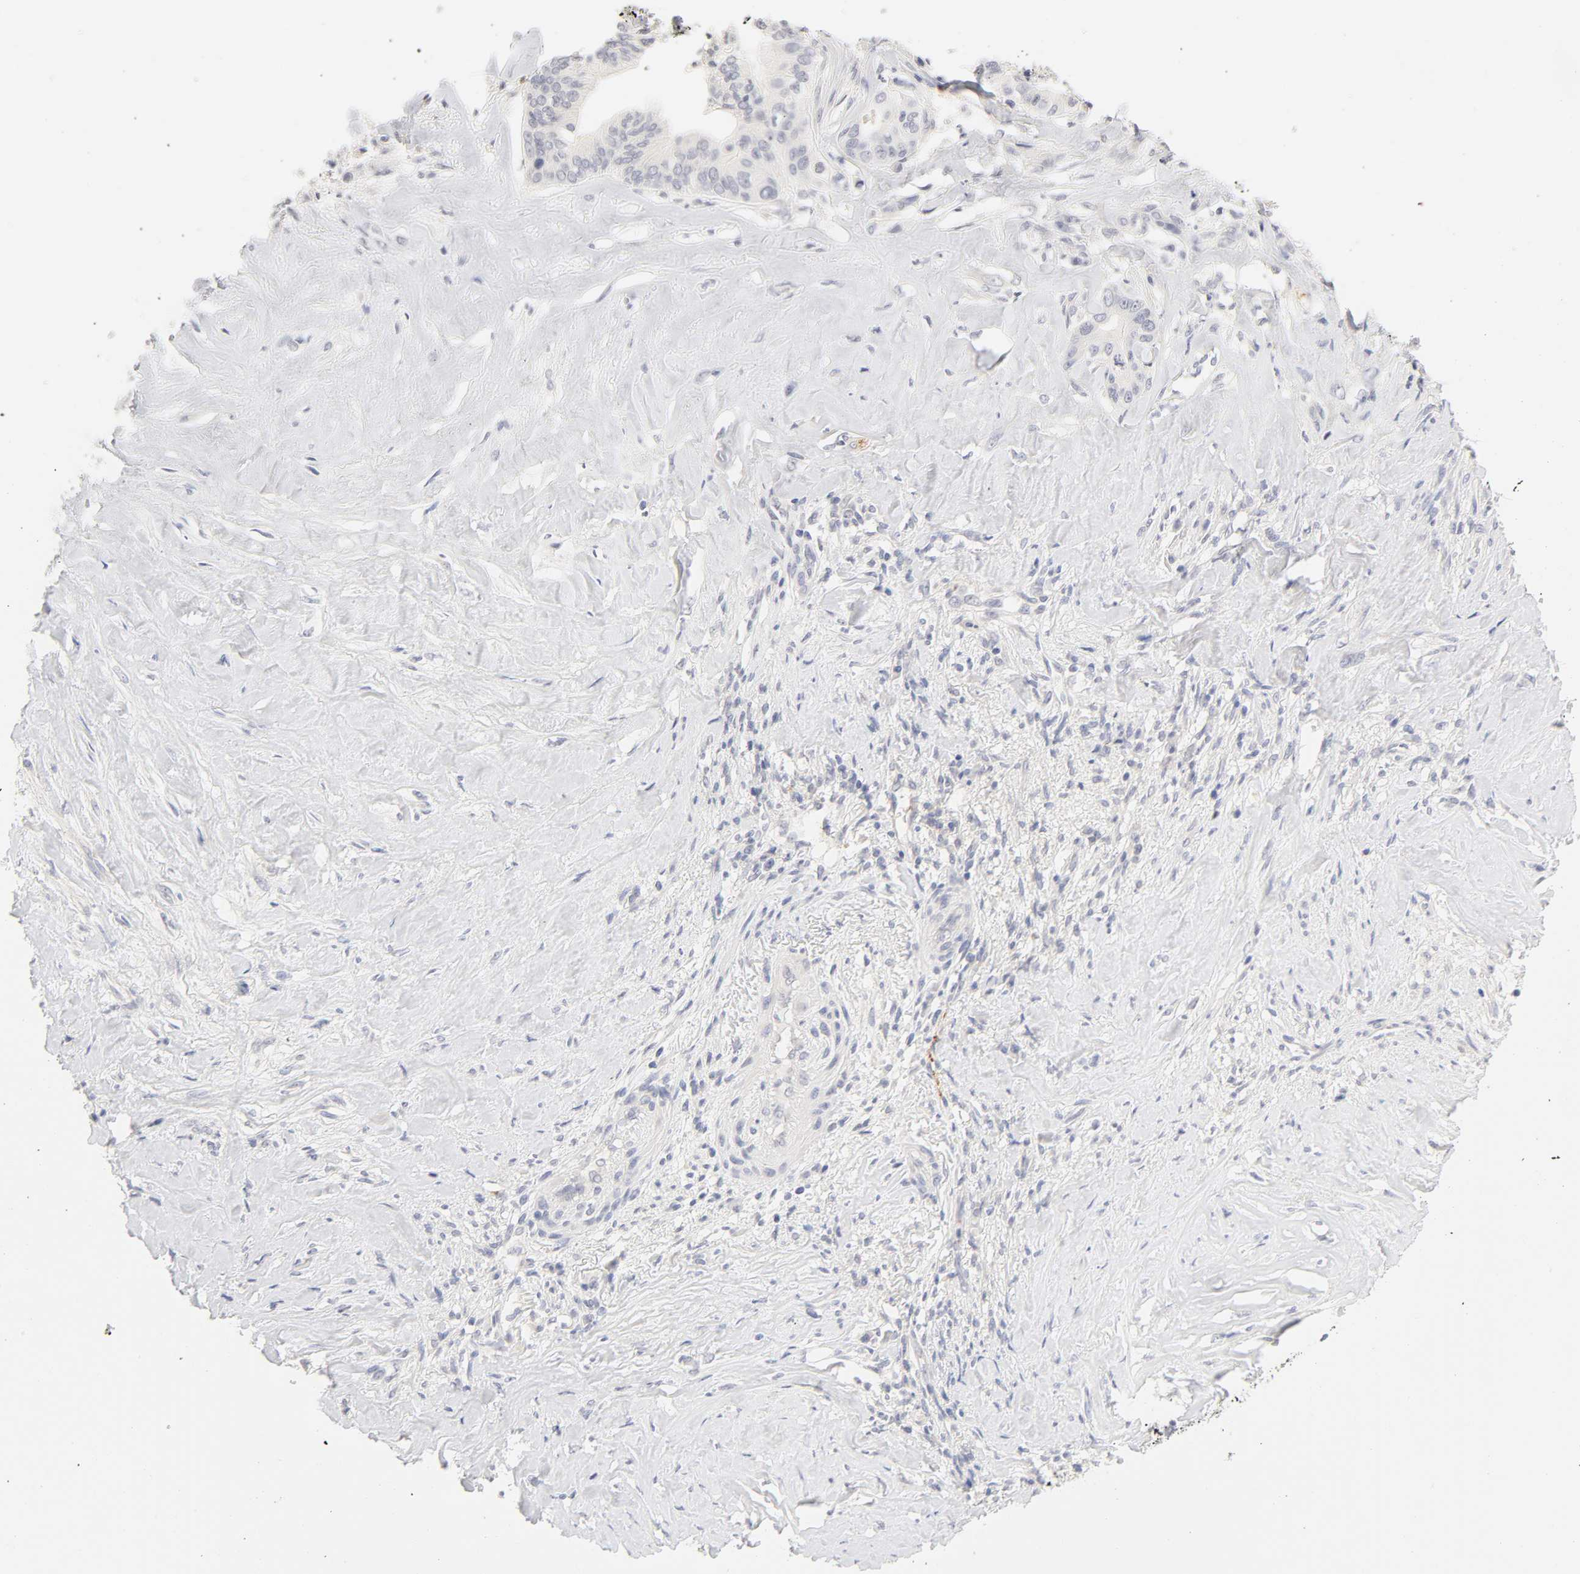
{"staining": {"intensity": "negative", "quantity": "none", "location": "none"}, "tissue": "liver cancer", "cell_type": "Tumor cells", "image_type": "cancer", "snomed": [{"axis": "morphology", "description": "Cholangiocarcinoma"}, {"axis": "topography", "description": "Liver"}], "caption": "Immunohistochemistry histopathology image of neoplastic tissue: human liver cholangiocarcinoma stained with DAB reveals no significant protein staining in tumor cells.", "gene": "CYP4B1", "patient": {"sex": "female", "age": 67}}